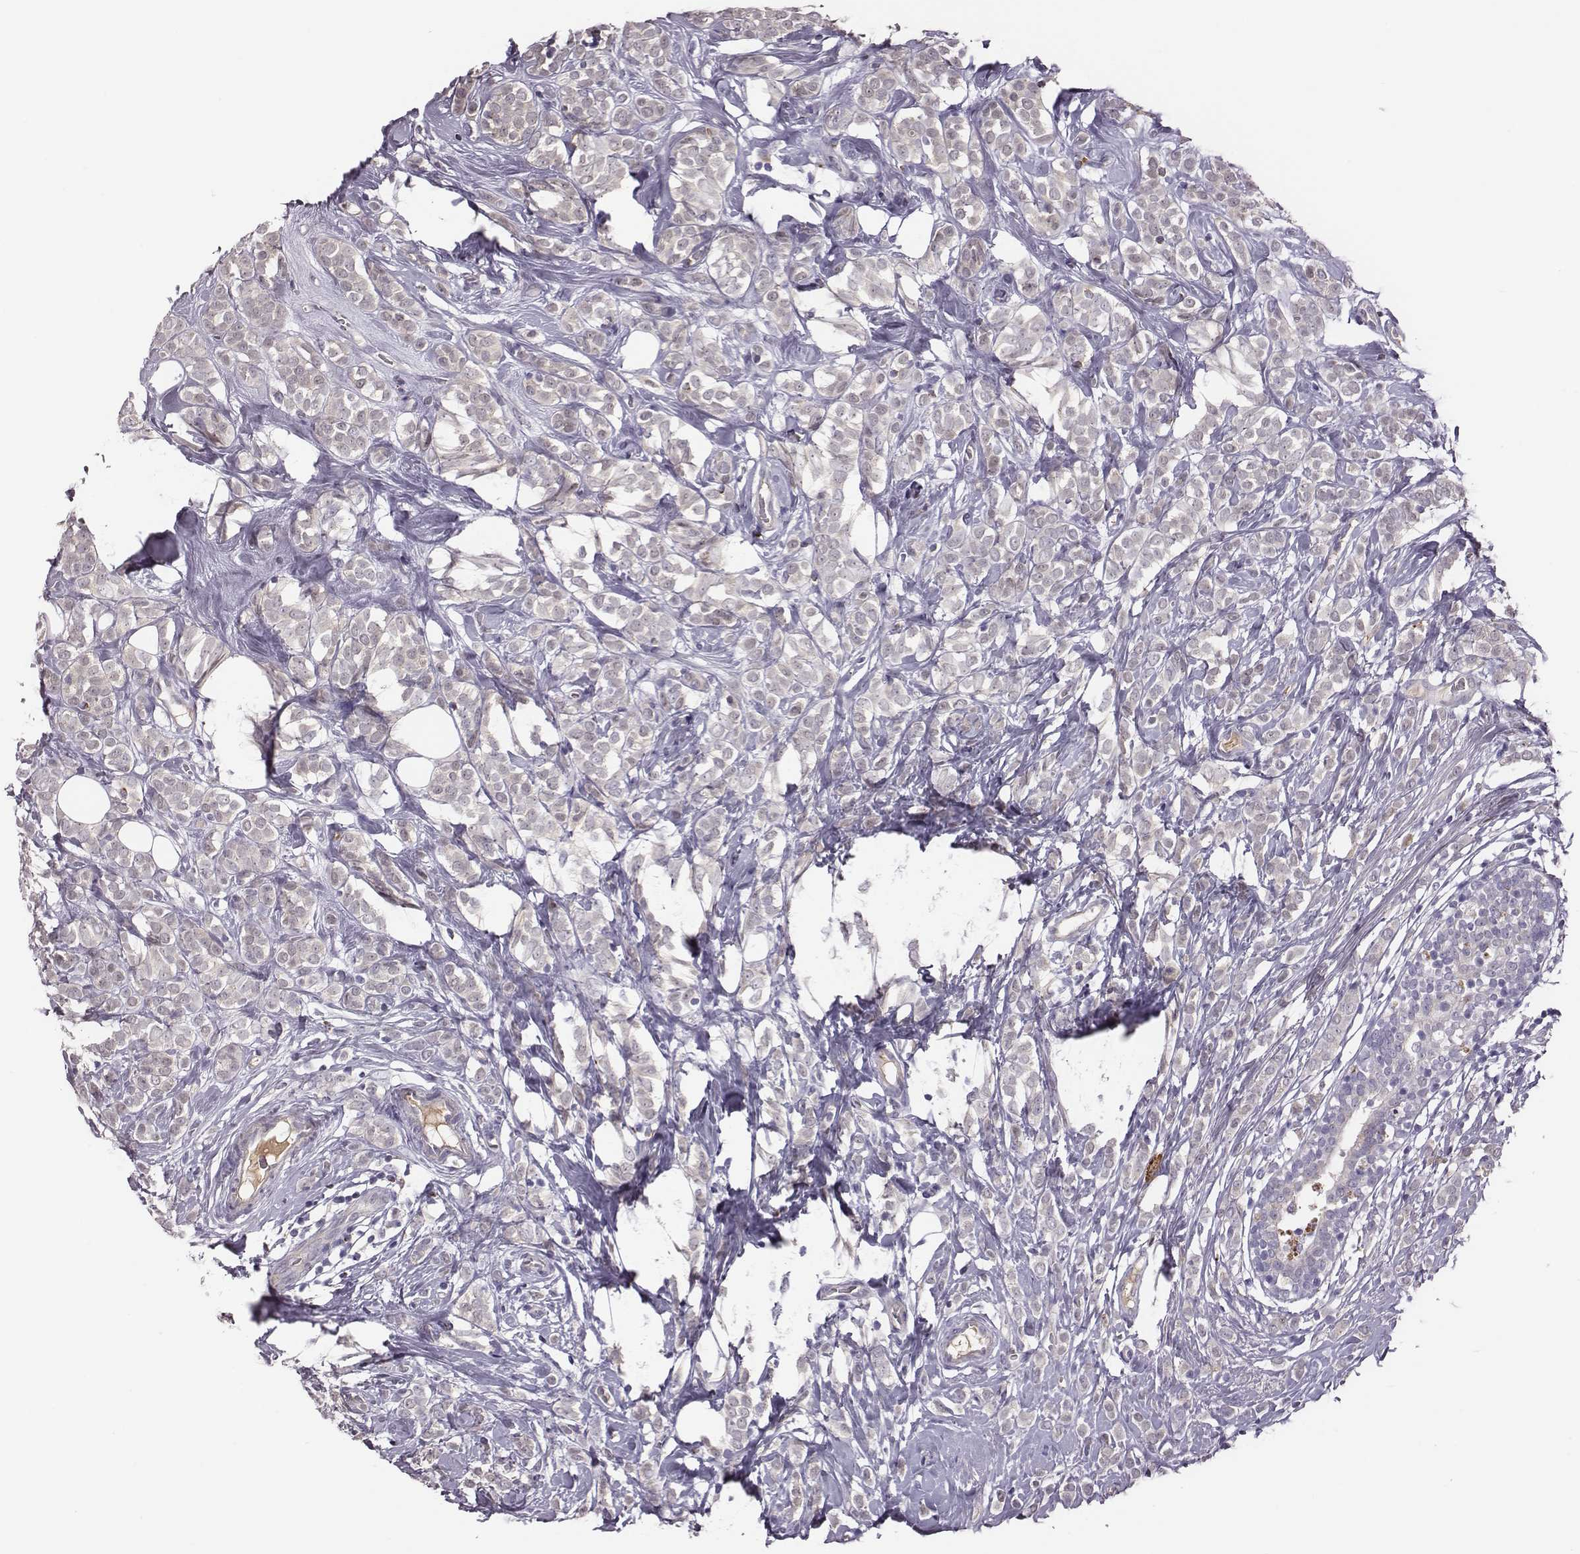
{"staining": {"intensity": "negative", "quantity": "none", "location": "none"}, "tissue": "breast cancer", "cell_type": "Tumor cells", "image_type": "cancer", "snomed": [{"axis": "morphology", "description": "Lobular carcinoma"}, {"axis": "topography", "description": "Breast"}], "caption": "The image demonstrates no significant staining in tumor cells of lobular carcinoma (breast).", "gene": "KMO", "patient": {"sex": "female", "age": 49}}